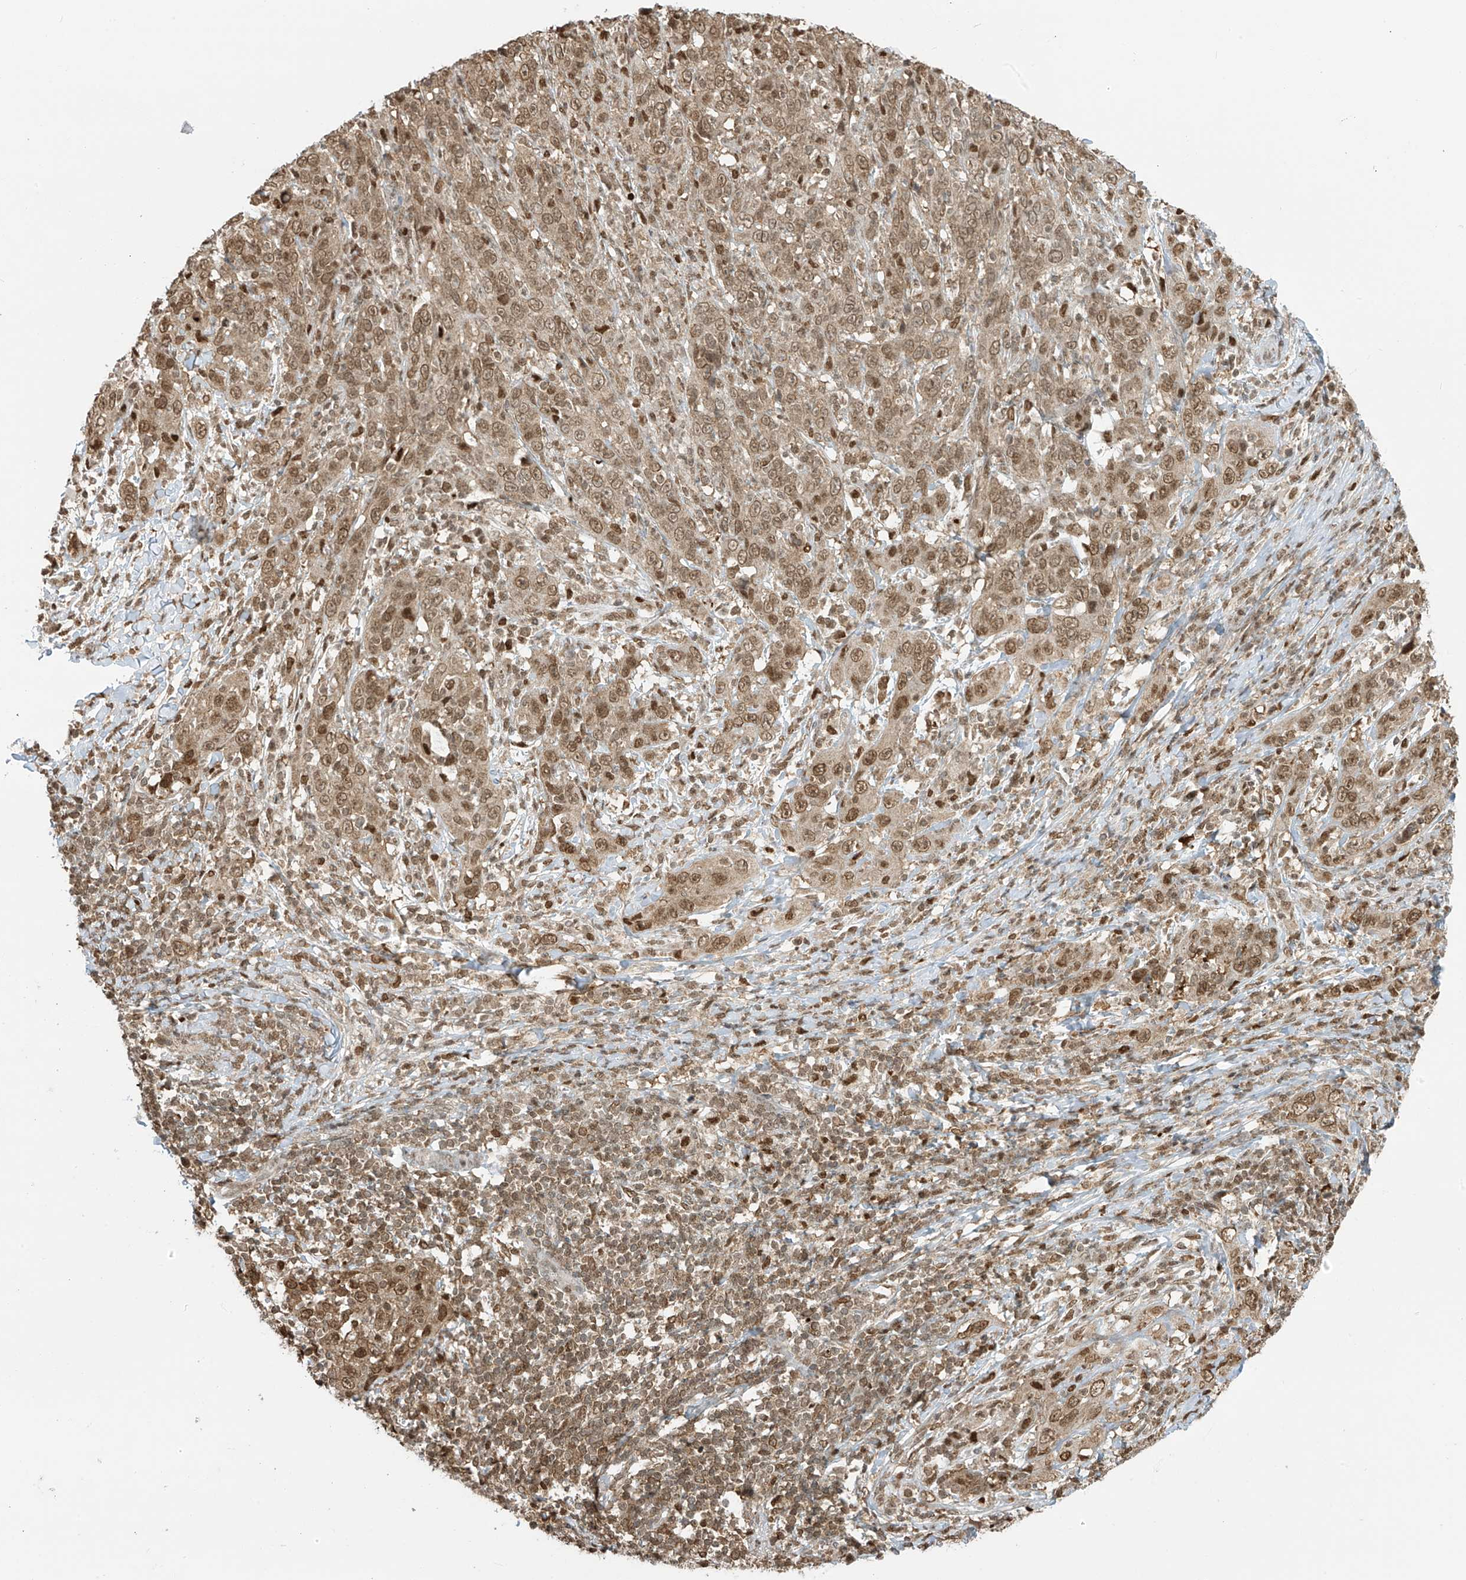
{"staining": {"intensity": "moderate", "quantity": ">75%", "location": "cytoplasmic/membranous,nuclear"}, "tissue": "cervical cancer", "cell_type": "Tumor cells", "image_type": "cancer", "snomed": [{"axis": "morphology", "description": "Squamous cell carcinoma, NOS"}, {"axis": "topography", "description": "Cervix"}], "caption": "High-magnification brightfield microscopy of squamous cell carcinoma (cervical) stained with DAB (brown) and counterstained with hematoxylin (blue). tumor cells exhibit moderate cytoplasmic/membranous and nuclear positivity is identified in about>75% of cells.", "gene": "KPNB1", "patient": {"sex": "female", "age": 46}}